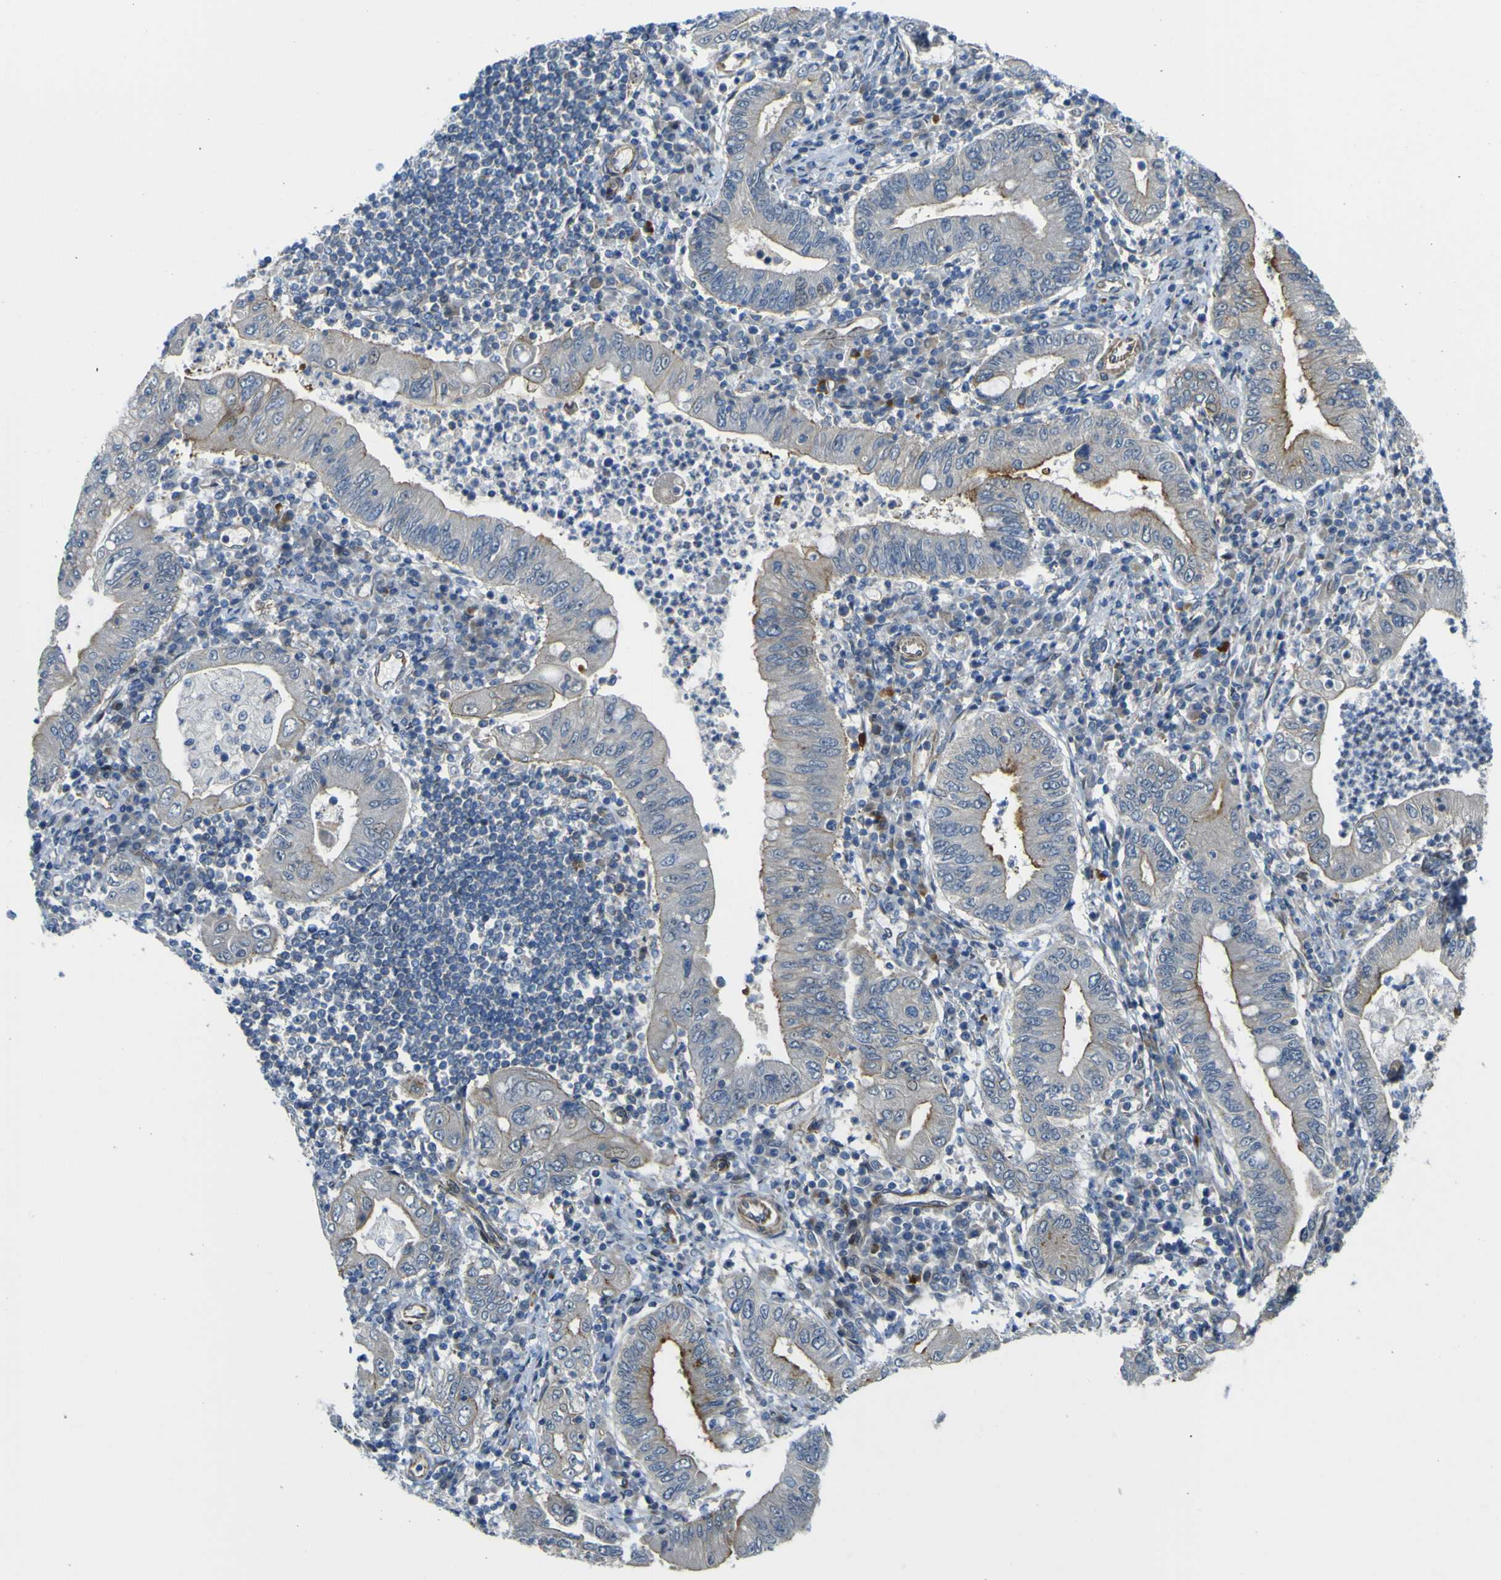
{"staining": {"intensity": "moderate", "quantity": "25%-75%", "location": "cytoplasmic/membranous"}, "tissue": "stomach cancer", "cell_type": "Tumor cells", "image_type": "cancer", "snomed": [{"axis": "morphology", "description": "Normal tissue, NOS"}, {"axis": "morphology", "description": "Adenocarcinoma, NOS"}, {"axis": "topography", "description": "Esophagus"}, {"axis": "topography", "description": "Stomach, upper"}, {"axis": "topography", "description": "Peripheral nerve tissue"}], "caption": "A micrograph showing moderate cytoplasmic/membranous staining in approximately 25%-75% of tumor cells in adenocarcinoma (stomach), as visualized by brown immunohistochemical staining.", "gene": "KDM7A", "patient": {"sex": "male", "age": 62}}